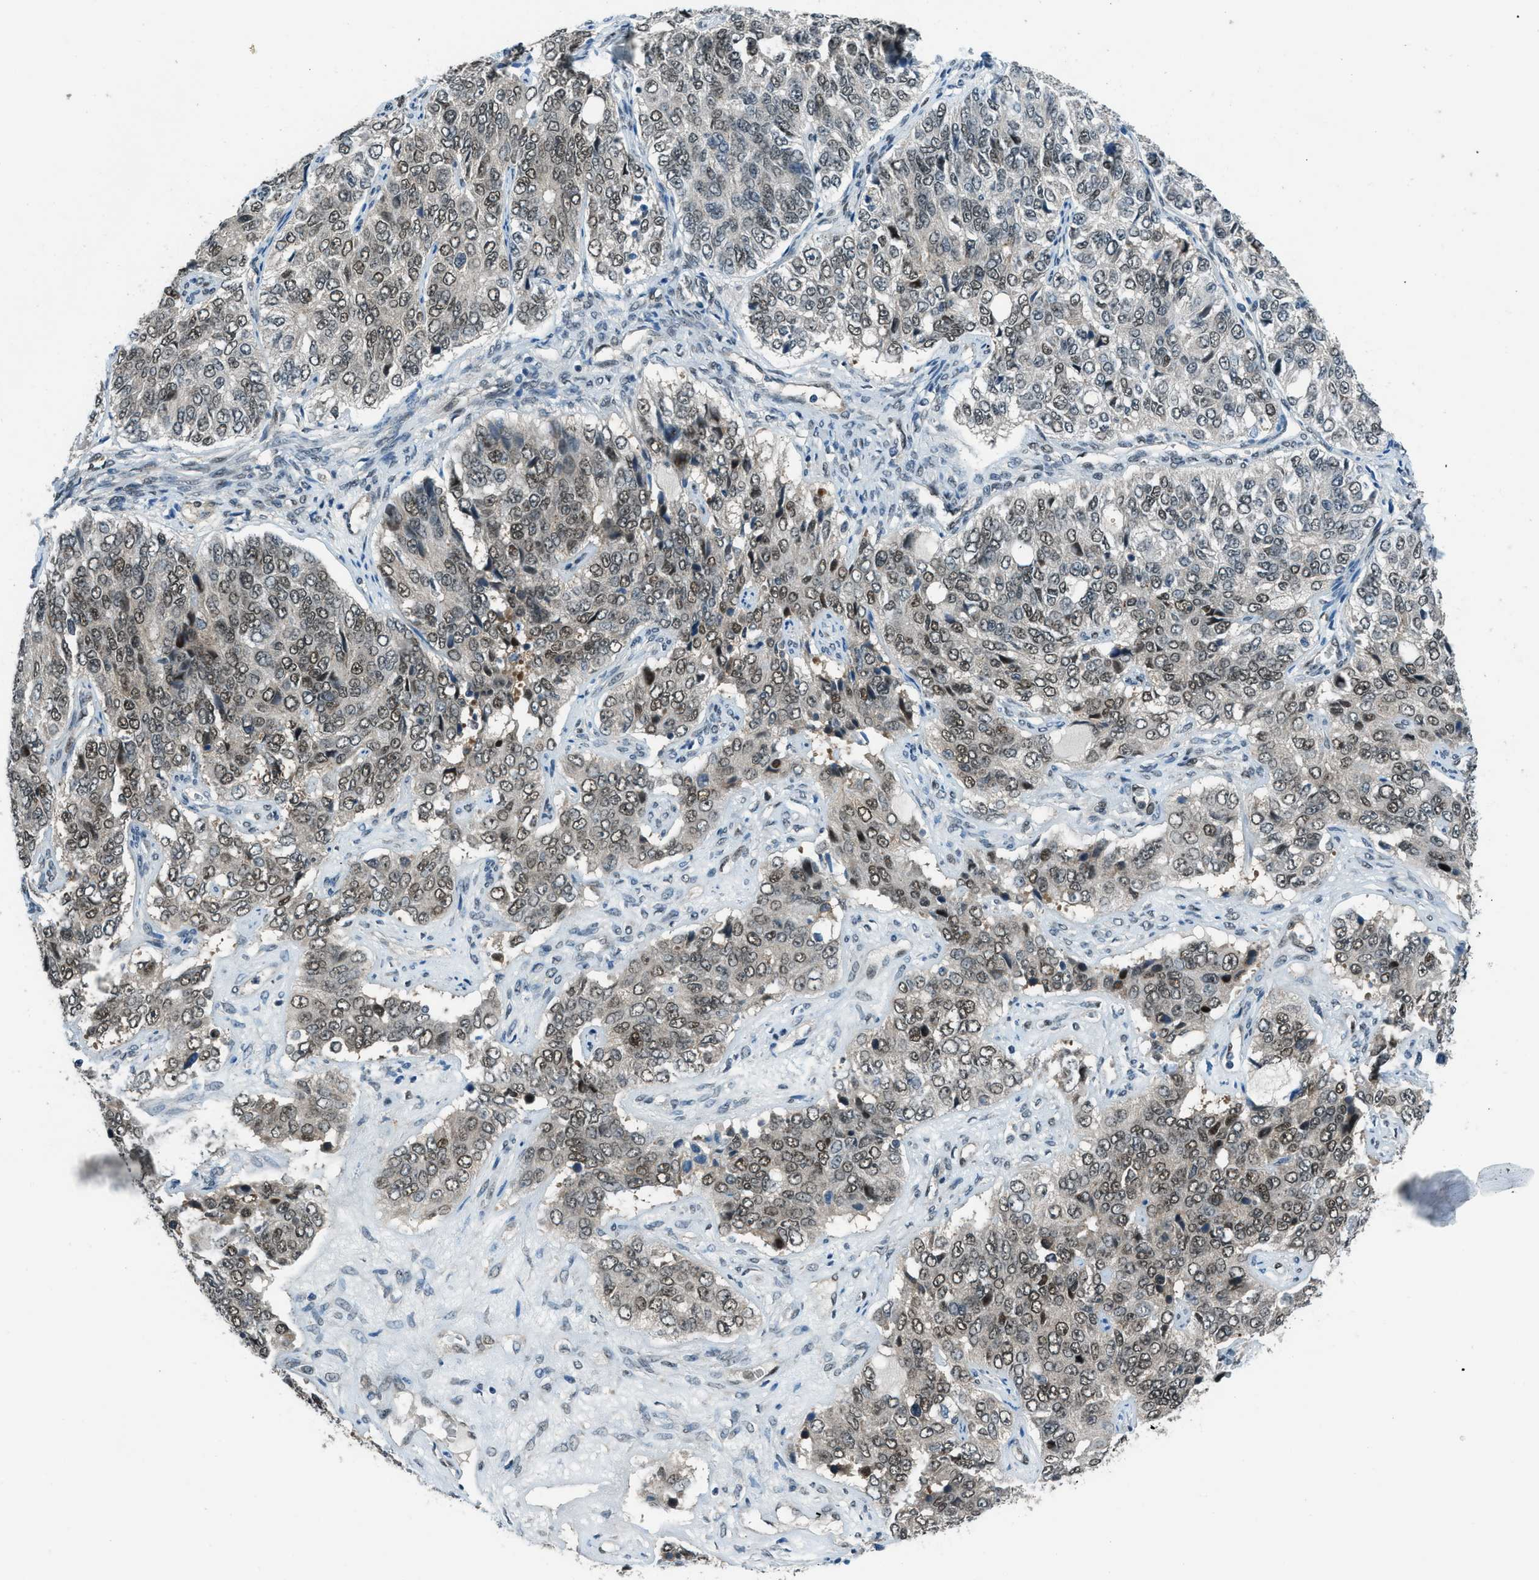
{"staining": {"intensity": "weak", "quantity": "25%-75%", "location": "nuclear"}, "tissue": "ovarian cancer", "cell_type": "Tumor cells", "image_type": "cancer", "snomed": [{"axis": "morphology", "description": "Carcinoma, endometroid"}, {"axis": "topography", "description": "Ovary"}], "caption": "Immunohistochemical staining of ovarian cancer demonstrates low levels of weak nuclear positivity in about 25%-75% of tumor cells.", "gene": "NPEPL1", "patient": {"sex": "female", "age": 51}}